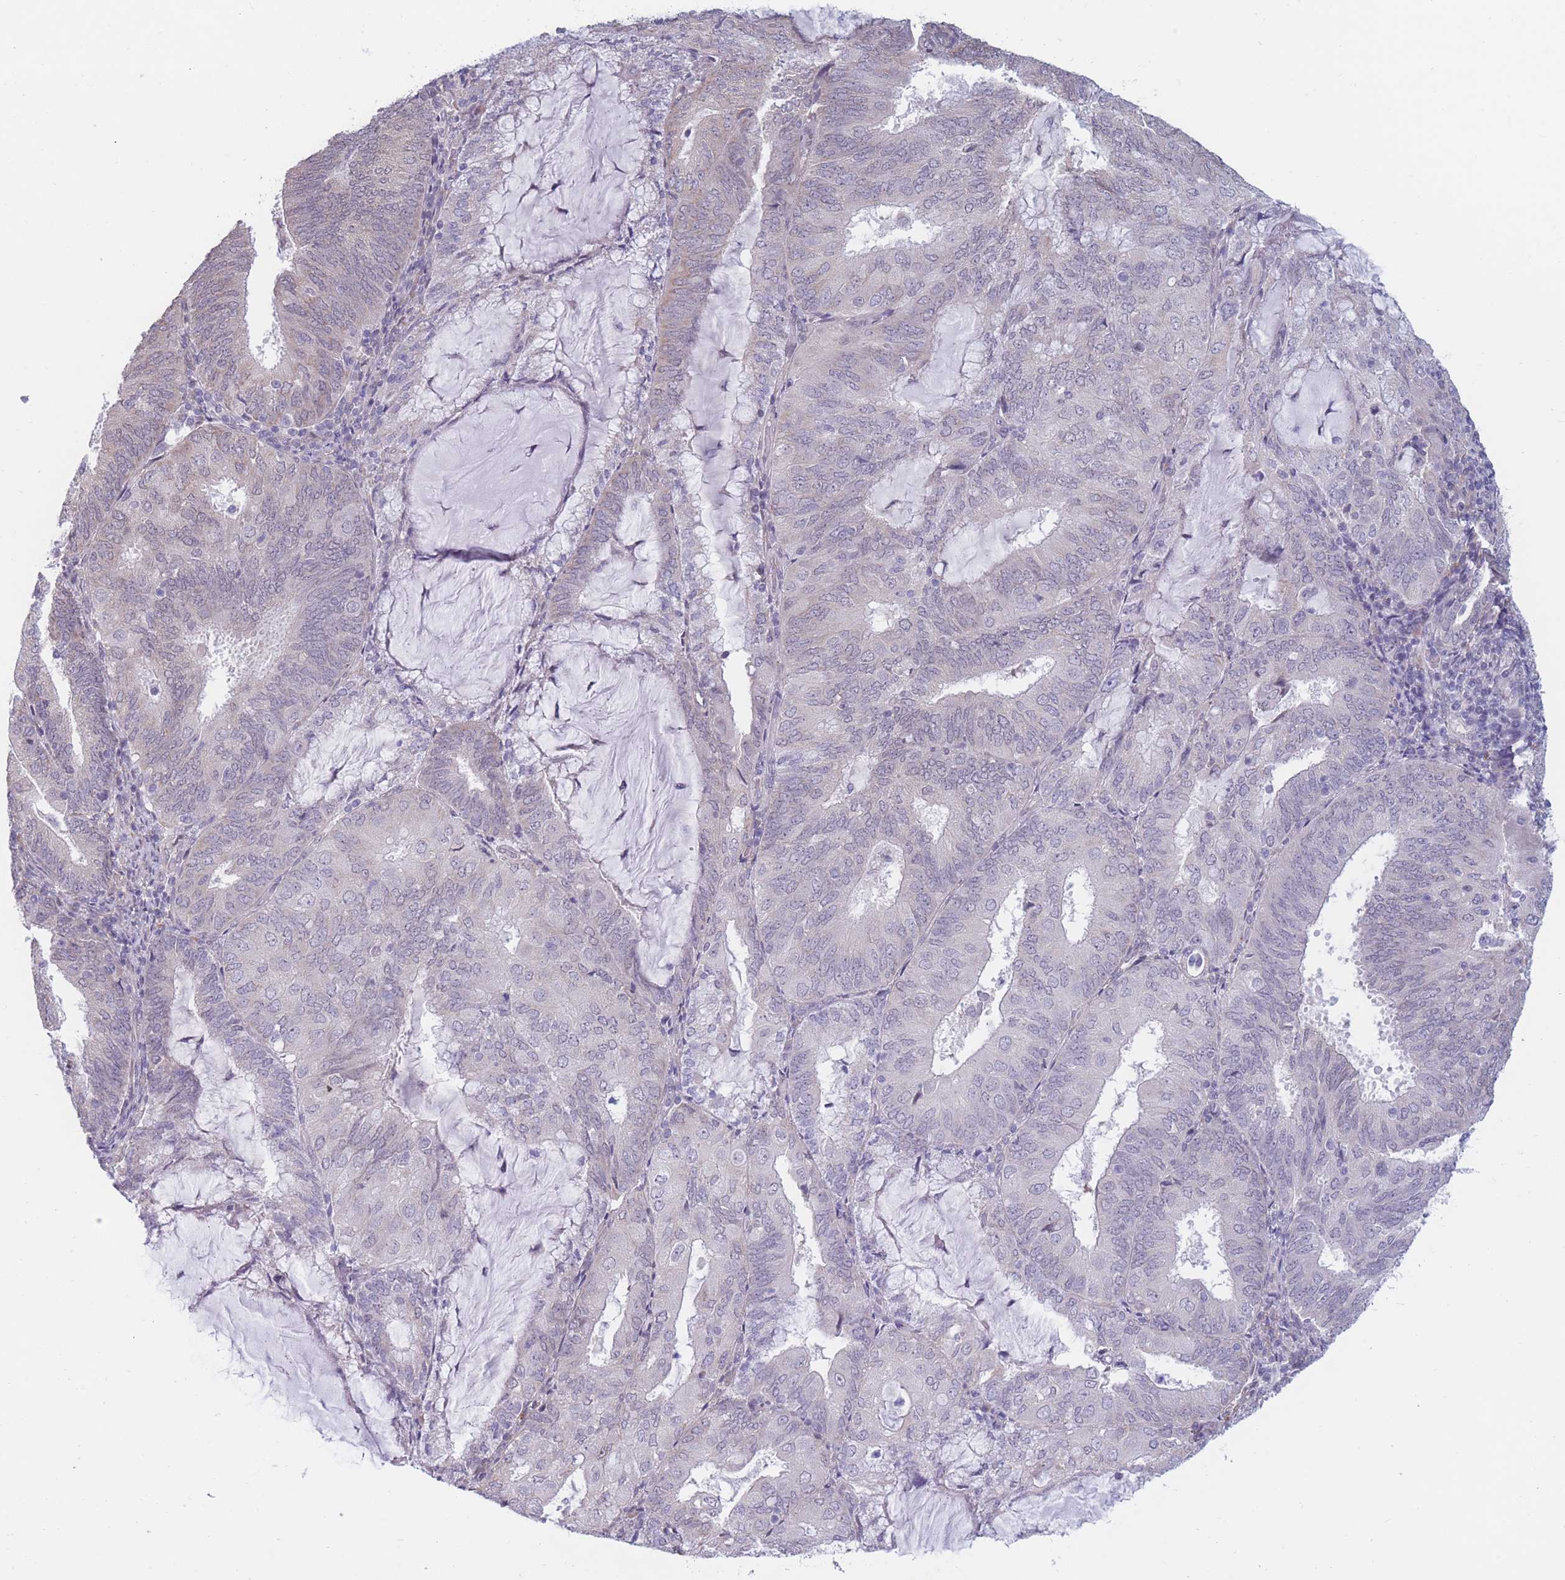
{"staining": {"intensity": "negative", "quantity": "none", "location": "none"}, "tissue": "endometrial cancer", "cell_type": "Tumor cells", "image_type": "cancer", "snomed": [{"axis": "morphology", "description": "Adenocarcinoma, NOS"}, {"axis": "topography", "description": "Endometrium"}], "caption": "The immunohistochemistry image has no significant expression in tumor cells of endometrial cancer (adenocarcinoma) tissue.", "gene": "COL27A1", "patient": {"sex": "female", "age": 81}}